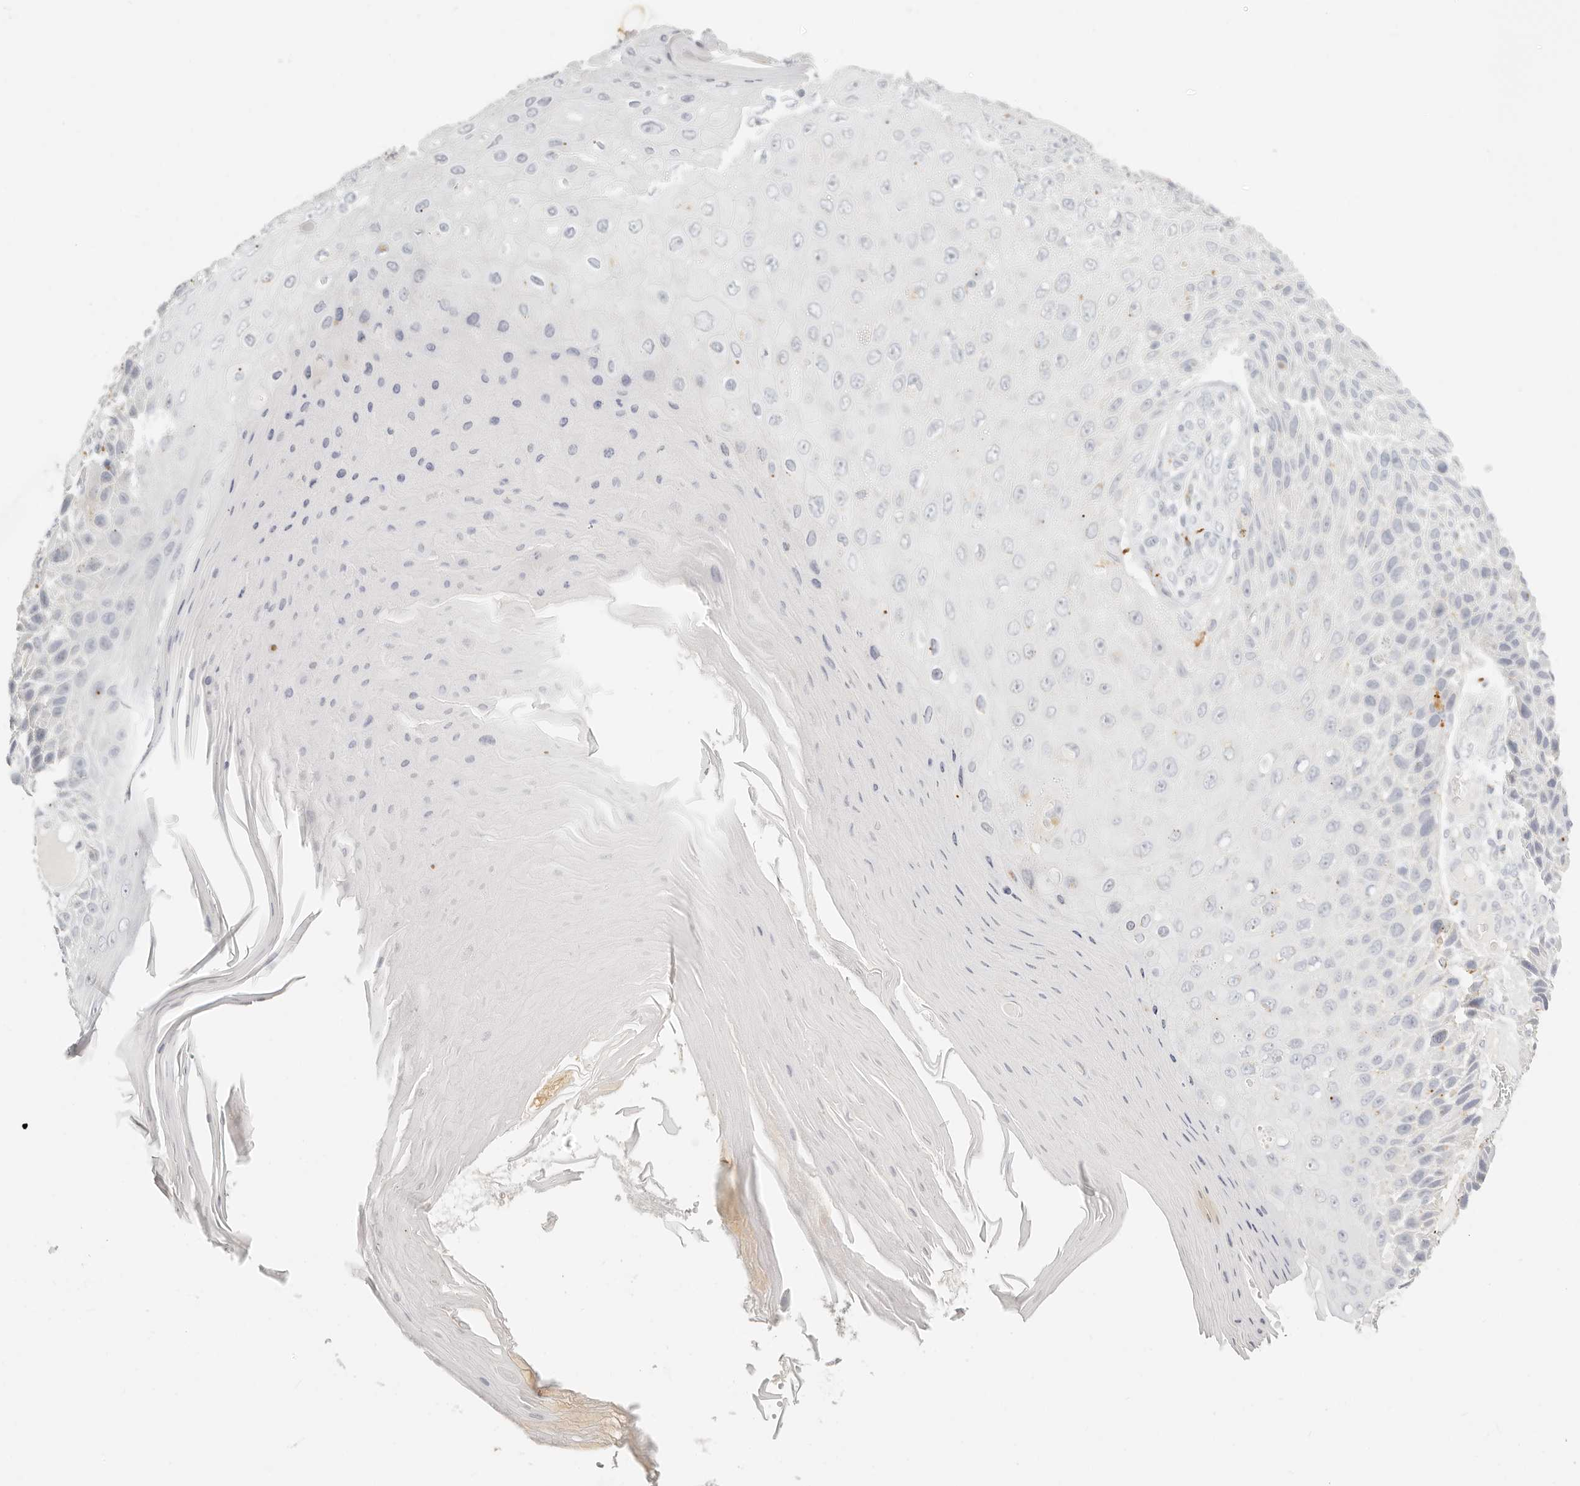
{"staining": {"intensity": "negative", "quantity": "none", "location": "none"}, "tissue": "skin cancer", "cell_type": "Tumor cells", "image_type": "cancer", "snomed": [{"axis": "morphology", "description": "Squamous cell carcinoma, NOS"}, {"axis": "topography", "description": "Skin"}], "caption": "A high-resolution image shows IHC staining of skin cancer, which exhibits no significant positivity in tumor cells. (DAB (3,3'-diaminobenzidine) immunohistochemistry visualized using brightfield microscopy, high magnification).", "gene": "RNASET2", "patient": {"sex": "female", "age": 88}}